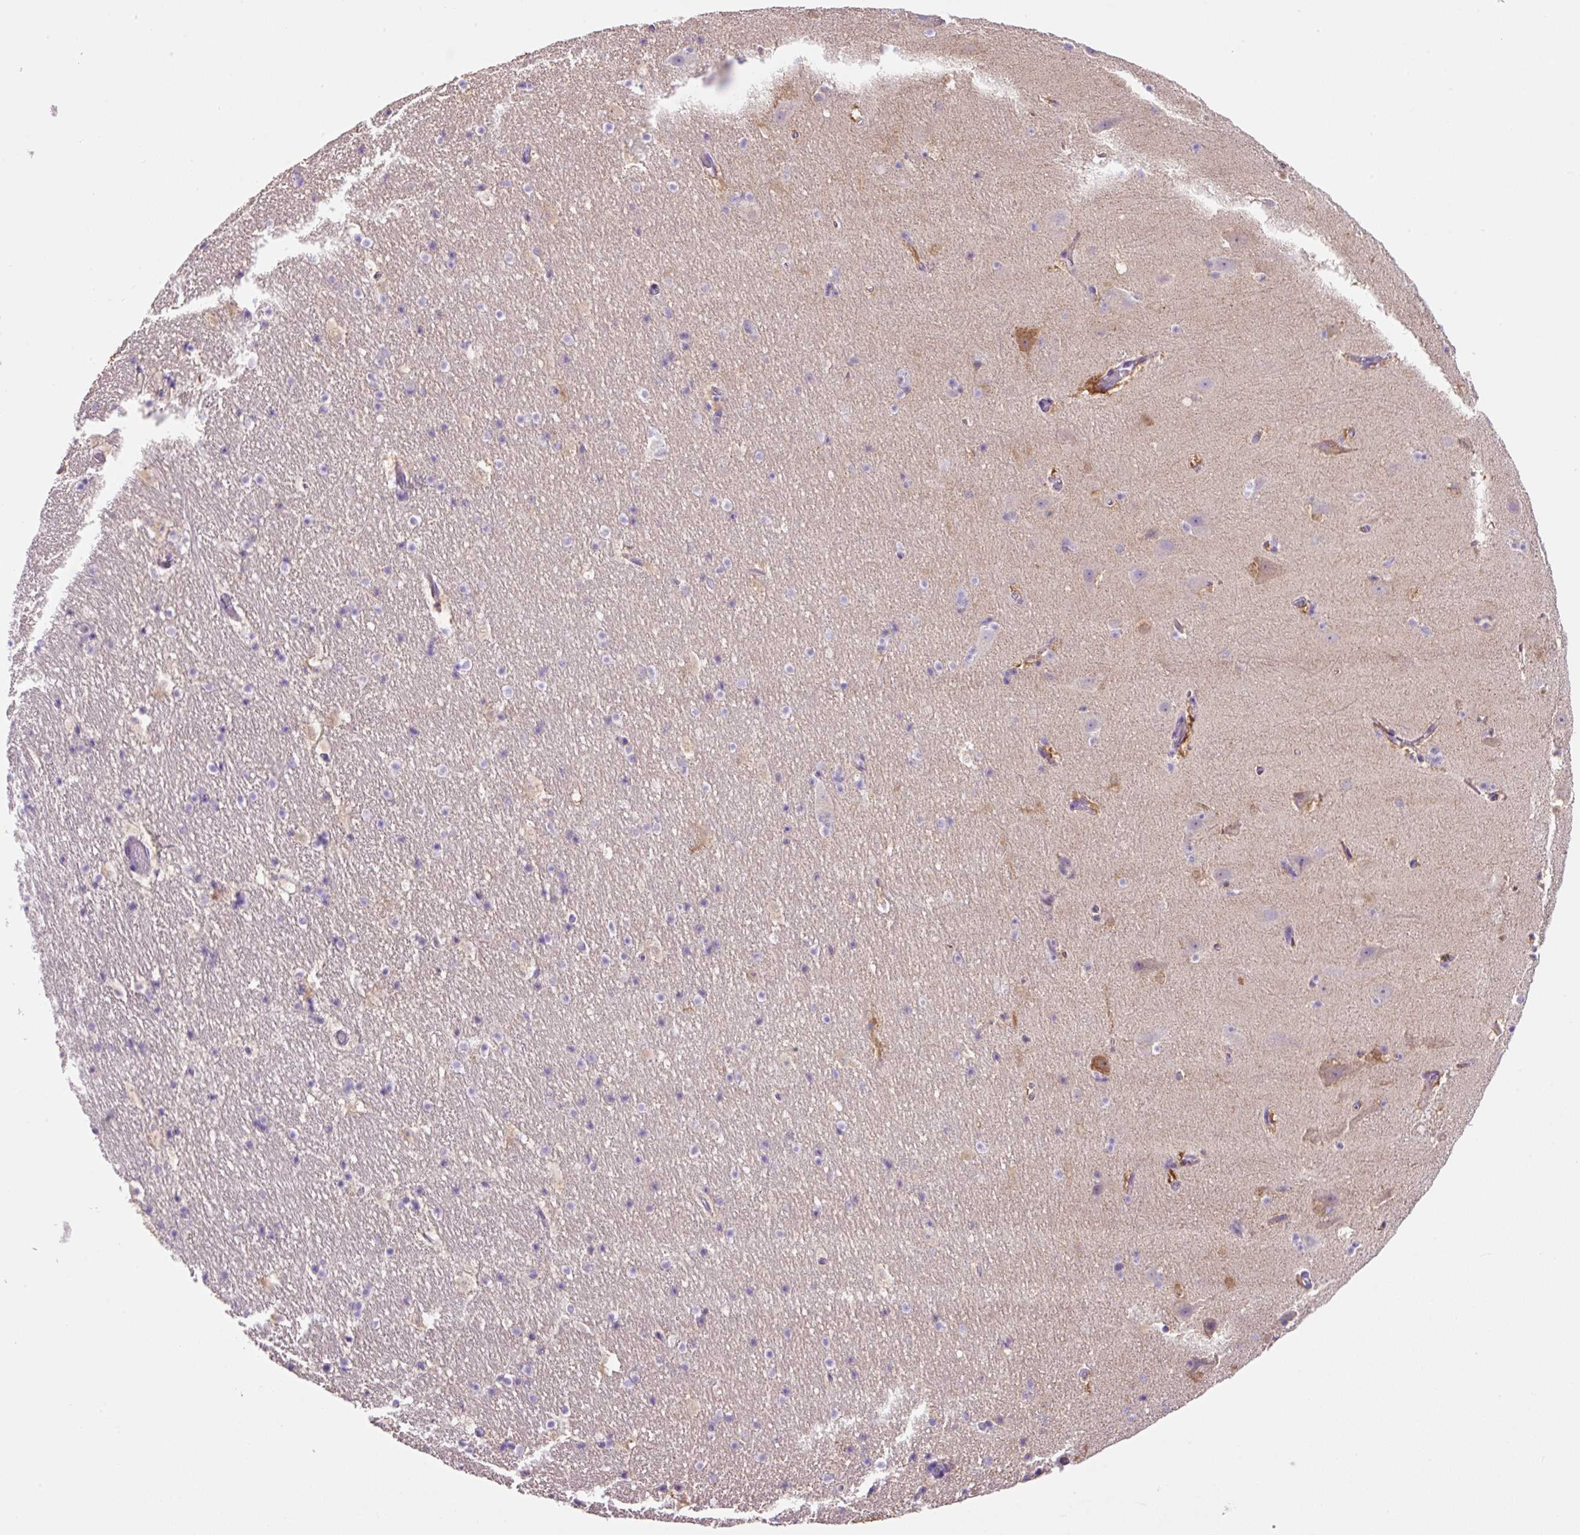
{"staining": {"intensity": "negative", "quantity": "none", "location": "none"}, "tissue": "hippocampus", "cell_type": "Glial cells", "image_type": "normal", "snomed": [{"axis": "morphology", "description": "Normal tissue, NOS"}, {"axis": "topography", "description": "Hippocampus"}], "caption": "Hippocampus stained for a protein using immunohistochemistry (IHC) demonstrates no staining glial cells.", "gene": "NDST3", "patient": {"sex": "male", "age": 37}}